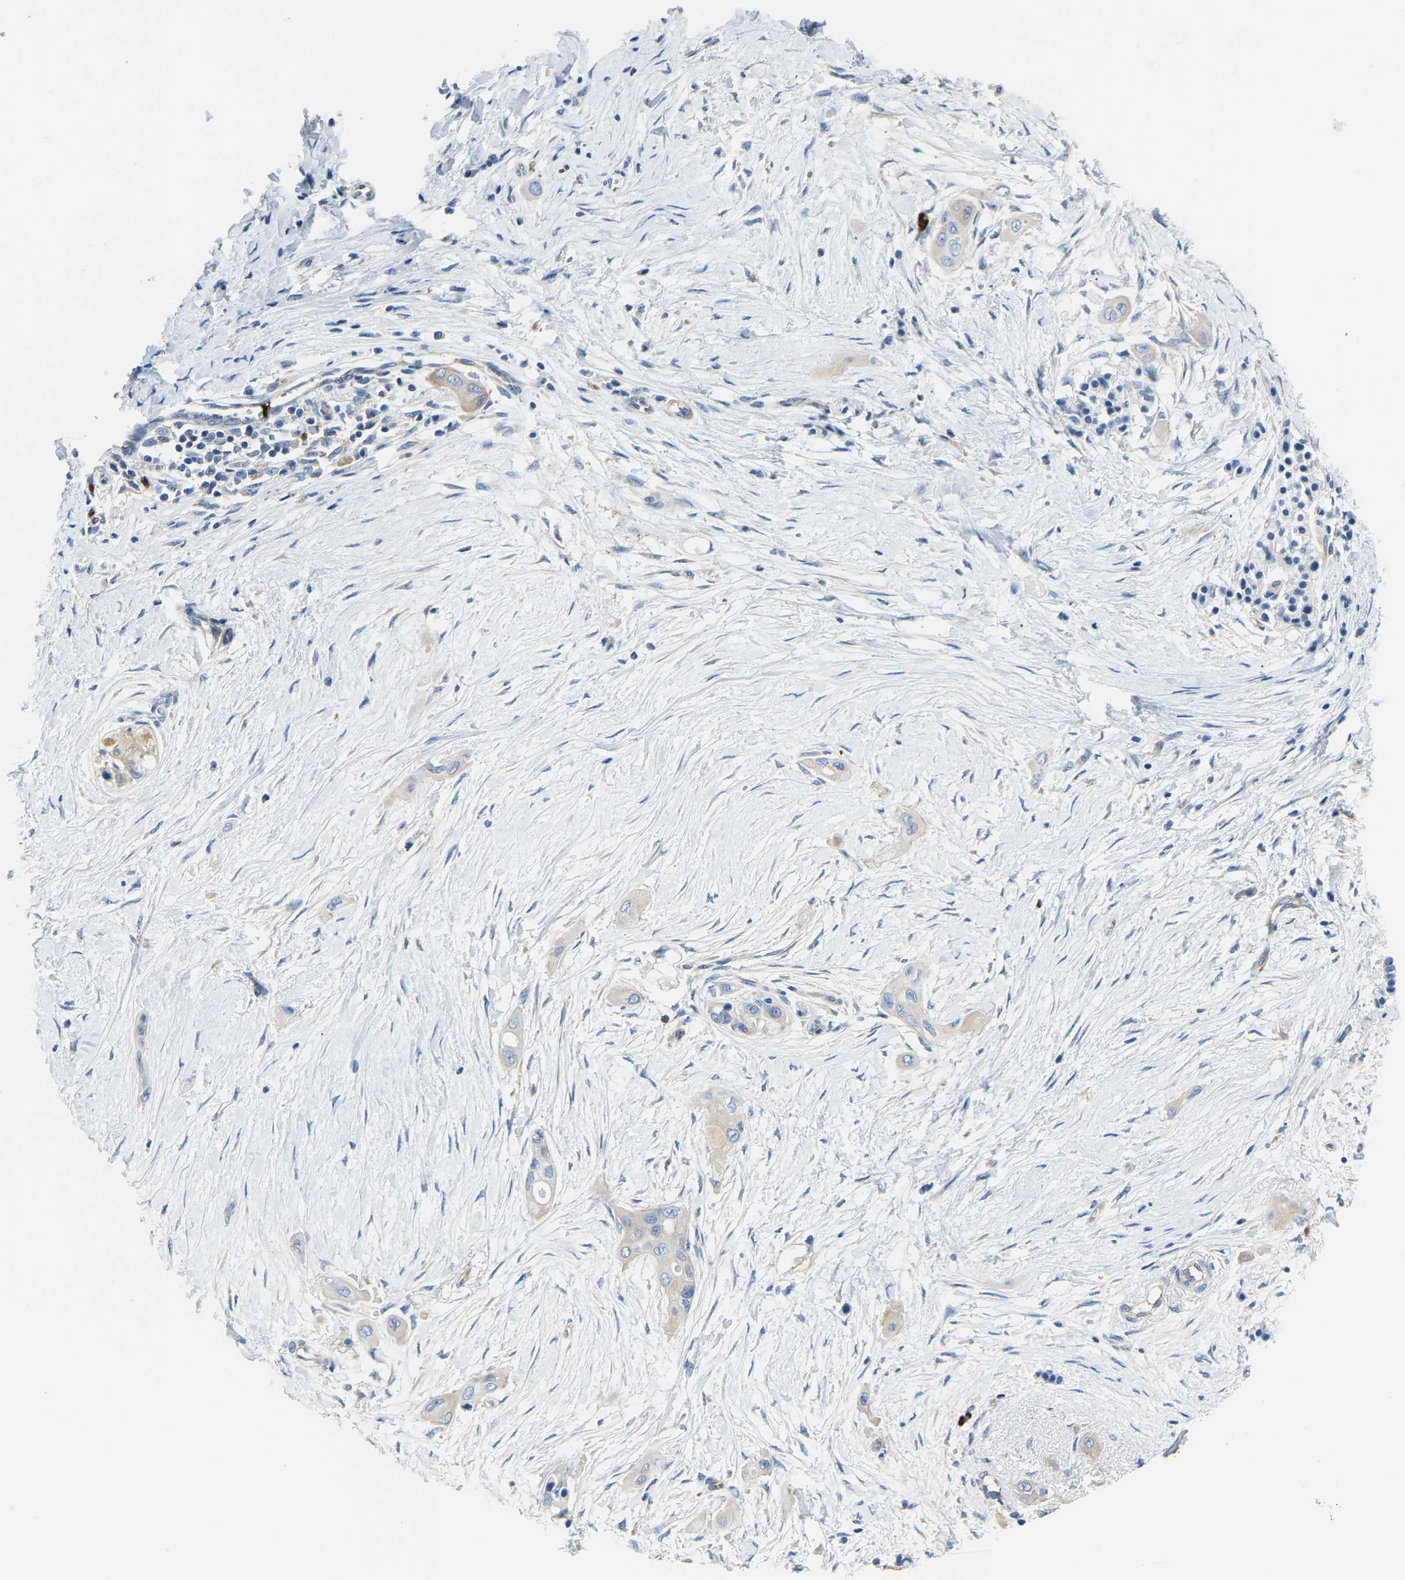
{"staining": {"intensity": "weak", "quantity": "<25%", "location": "cytoplasmic/membranous"}, "tissue": "pancreatic cancer", "cell_type": "Tumor cells", "image_type": "cancer", "snomed": [{"axis": "morphology", "description": "Adenocarcinoma, NOS"}, {"axis": "topography", "description": "Pancreas"}], "caption": "A histopathology image of human adenocarcinoma (pancreatic) is negative for staining in tumor cells.", "gene": "TRAF6", "patient": {"sex": "male", "age": 59}}